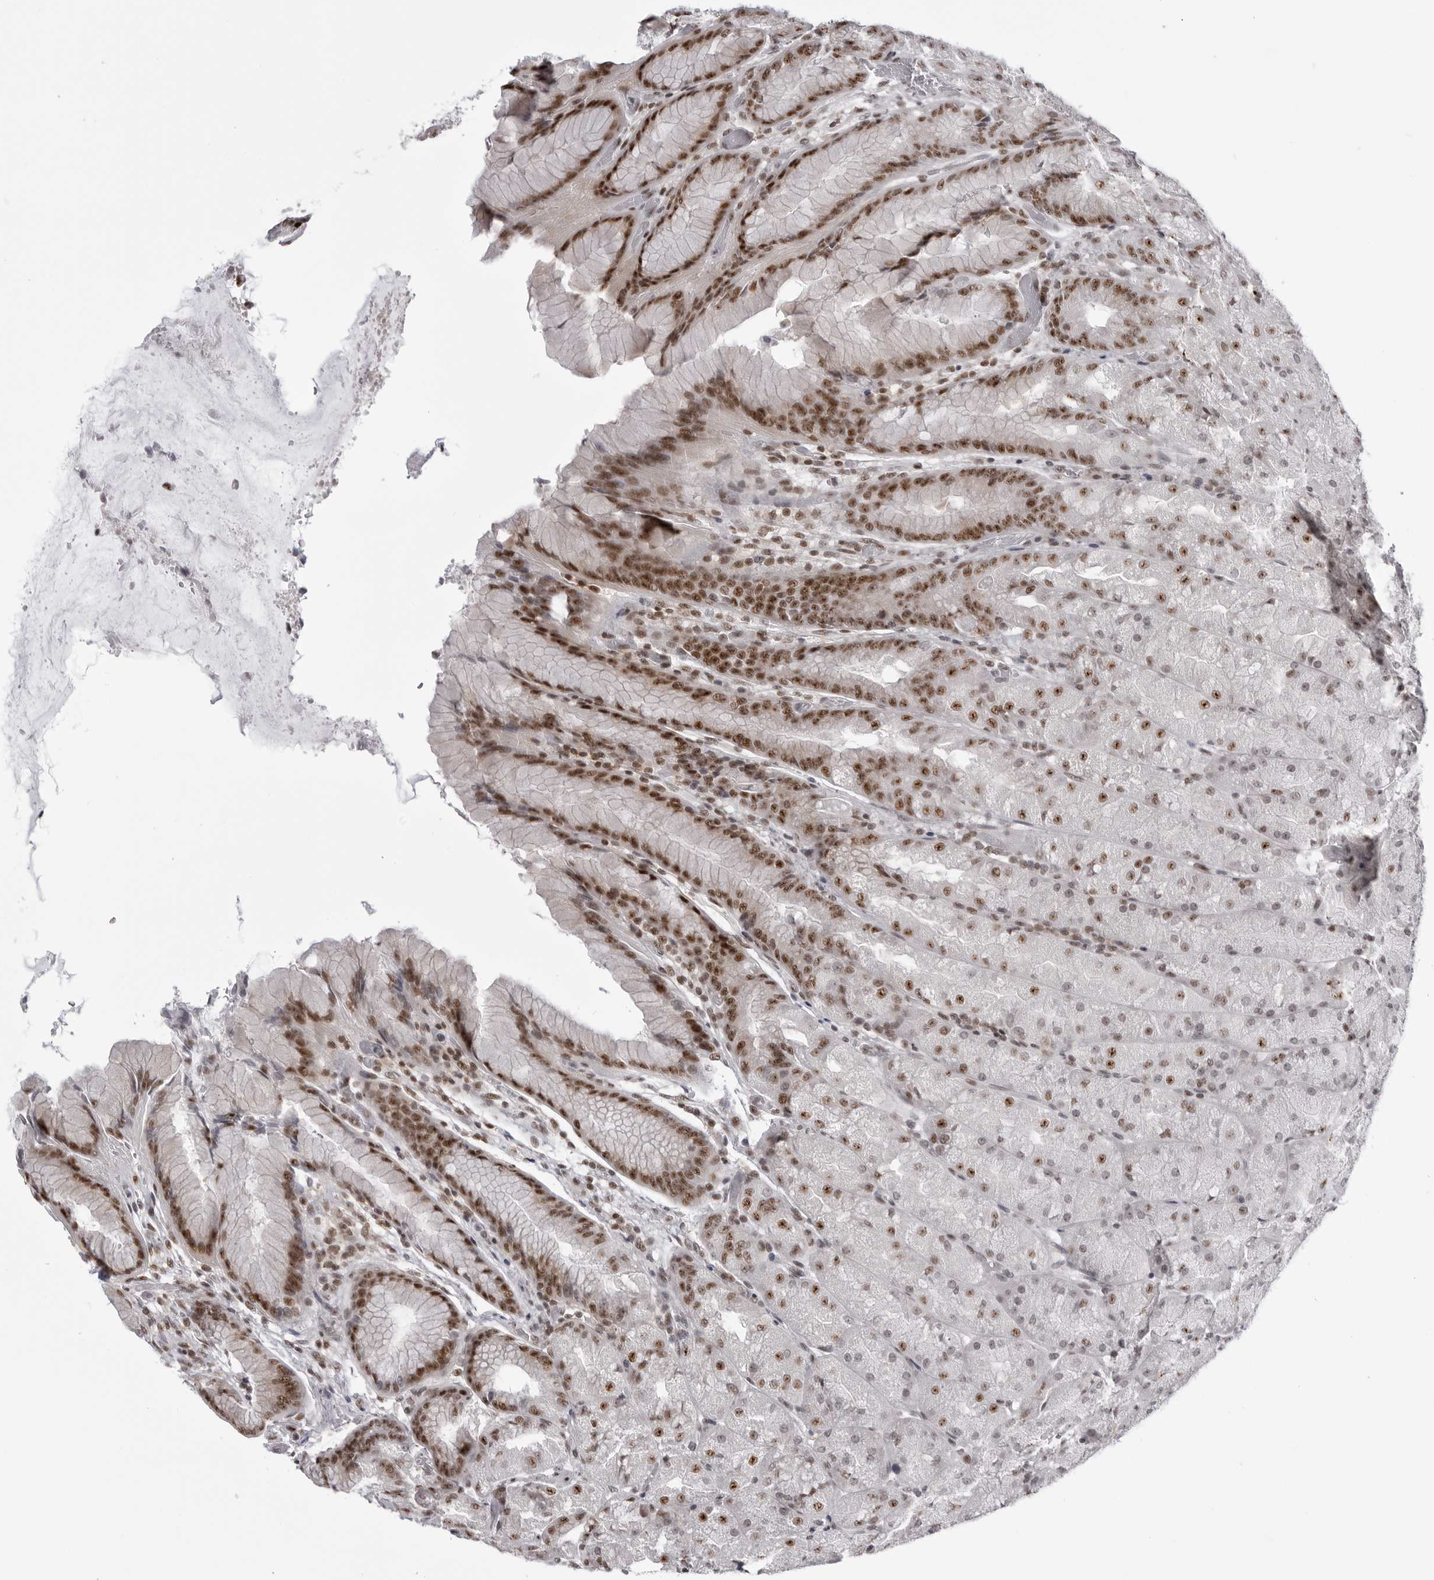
{"staining": {"intensity": "strong", "quantity": "<25%", "location": "nuclear"}, "tissue": "stomach", "cell_type": "Glandular cells", "image_type": "normal", "snomed": [{"axis": "morphology", "description": "Normal tissue, NOS"}, {"axis": "topography", "description": "Stomach, upper"}, {"axis": "topography", "description": "Stomach"}], "caption": "Stomach stained with IHC displays strong nuclear staining in about <25% of glandular cells. The staining was performed using DAB (3,3'-diaminobenzidine), with brown indicating positive protein expression. Nuclei are stained blue with hematoxylin.", "gene": "WRAP53", "patient": {"sex": "male", "age": 48}}